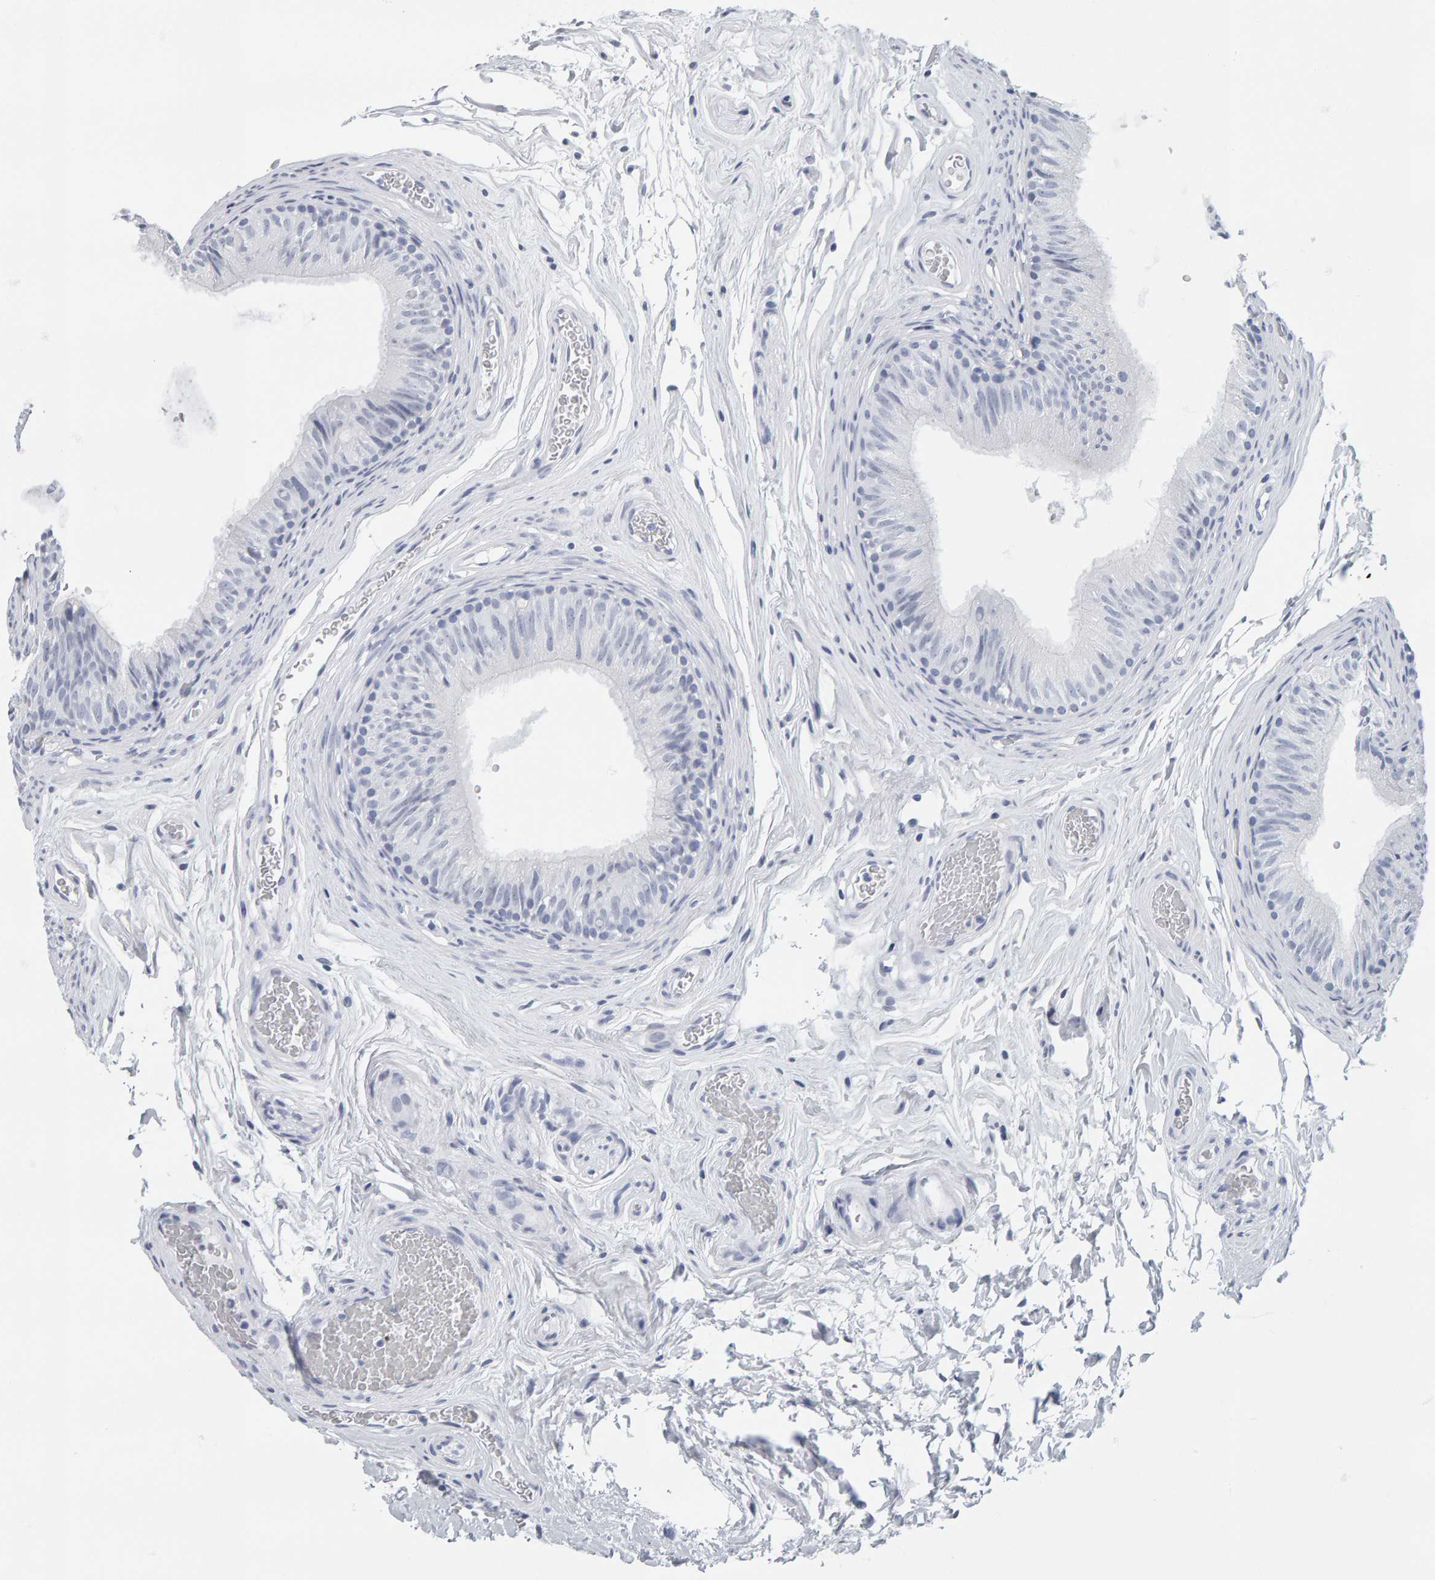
{"staining": {"intensity": "negative", "quantity": "none", "location": "none"}, "tissue": "epididymis", "cell_type": "Glandular cells", "image_type": "normal", "snomed": [{"axis": "morphology", "description": "Normal tissue, NOS"}, {"axis": "topography", "description": "Epididymis"}], "caption": "A micrograph of epididymis stained for a protein displays no brown staining in glandular cells. The staining is performed using DAB brown chromogen with nuclei counter-stained in using hematoxylin.", "gene": "SPACA3", "patient": {"sex": "male", "age": 36}}